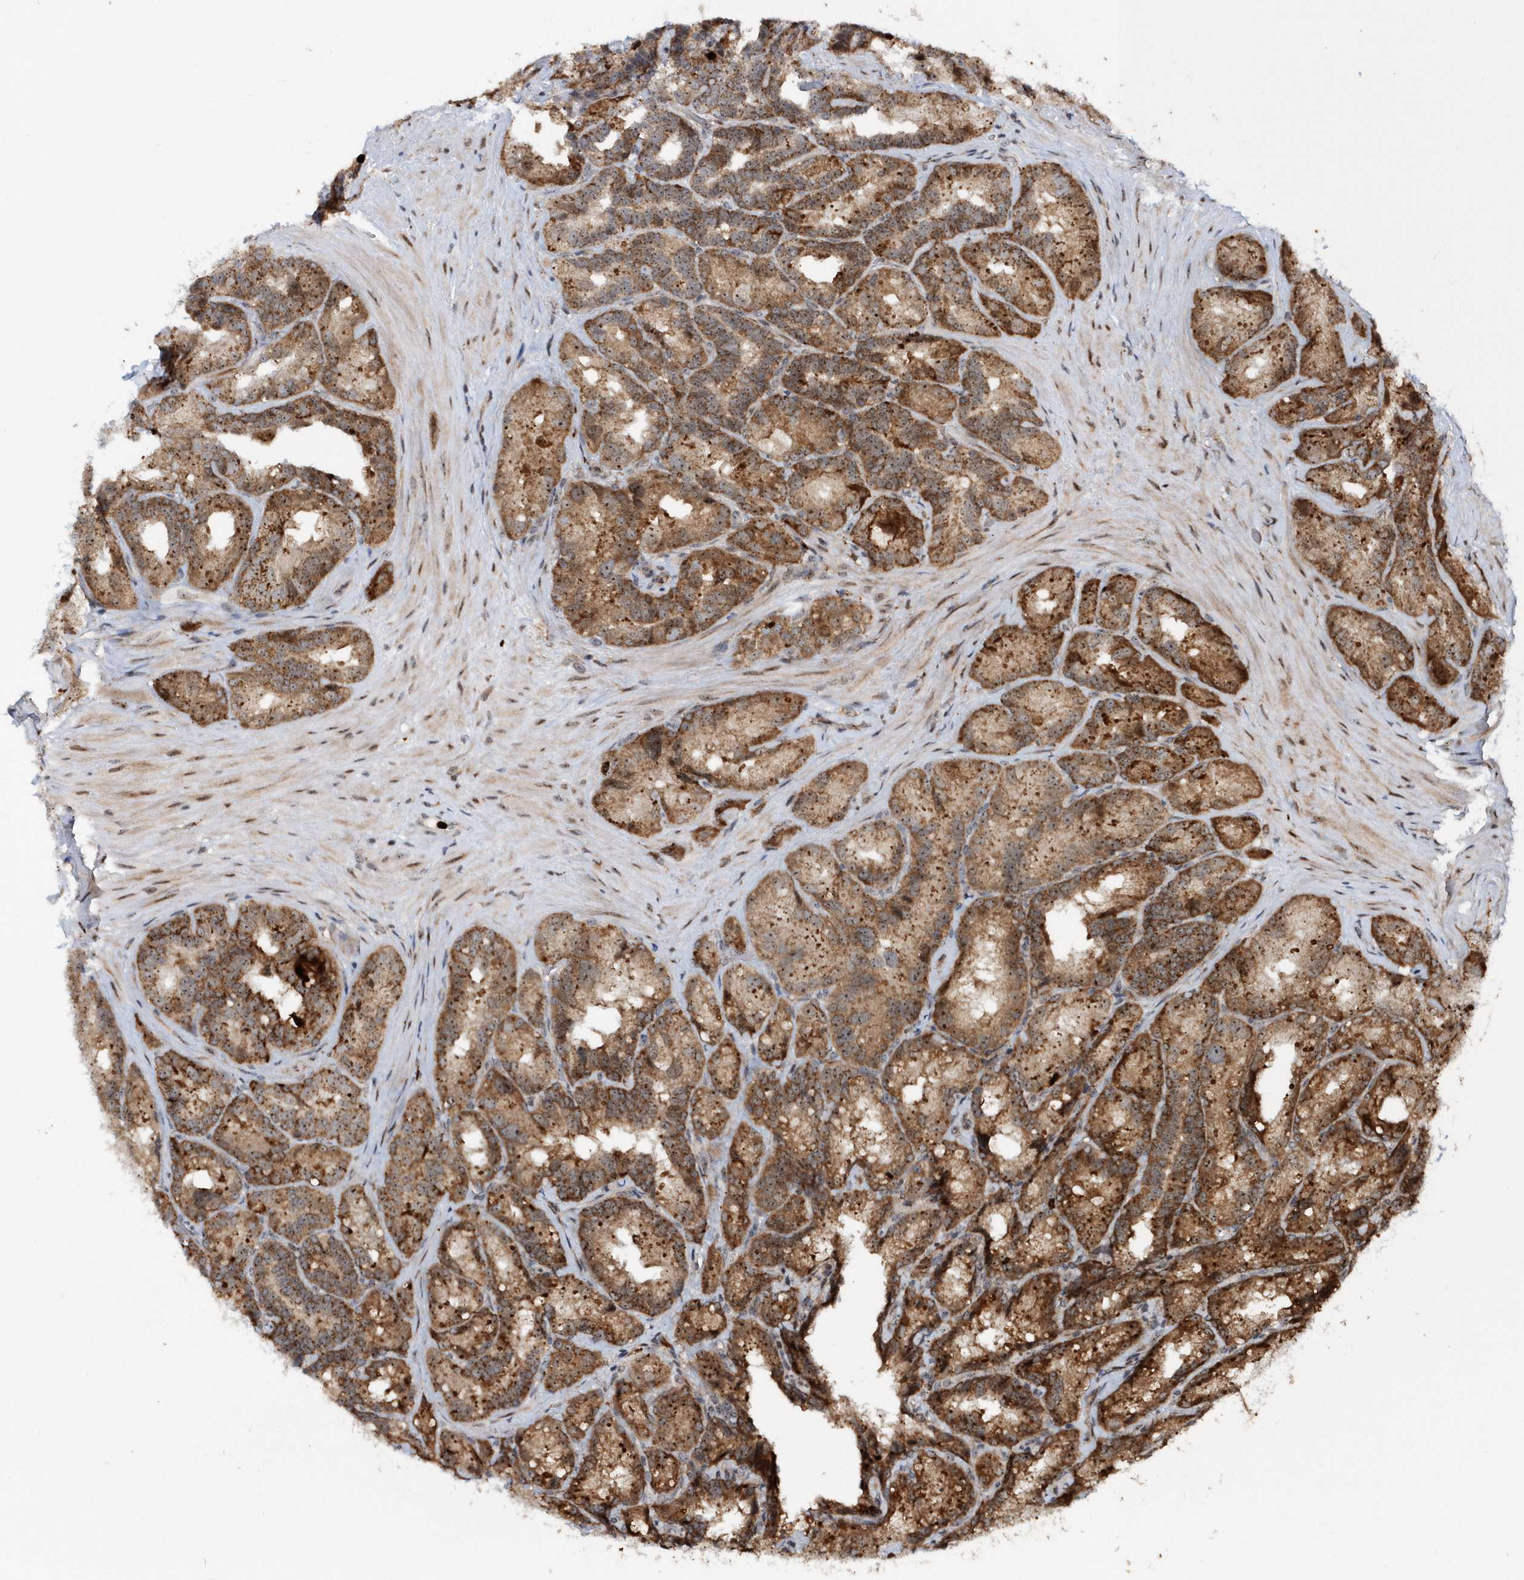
{"staining": {"intensity": "strong", "quantity": ">75%", "location": "cytoplasmic/membranous,nuclear"}, "tissue": "seminal vesicle", "cell_type": "Glandular cells", "image_type": "normal", "snomed": [{"axis": "morphology", "description": "Normal tissue, NOS"}, {"axis": "topography", "description": "Seminal veicle"}], "caption": "Human seminal vesicle stained for a protein (brown) exhibits strong cytoplasmic/membranous,nuclear positive staining in approximately >75% of glandular cells.", "gene": "SOWAHB", "patient": {"sex": "male", "age": 60}}